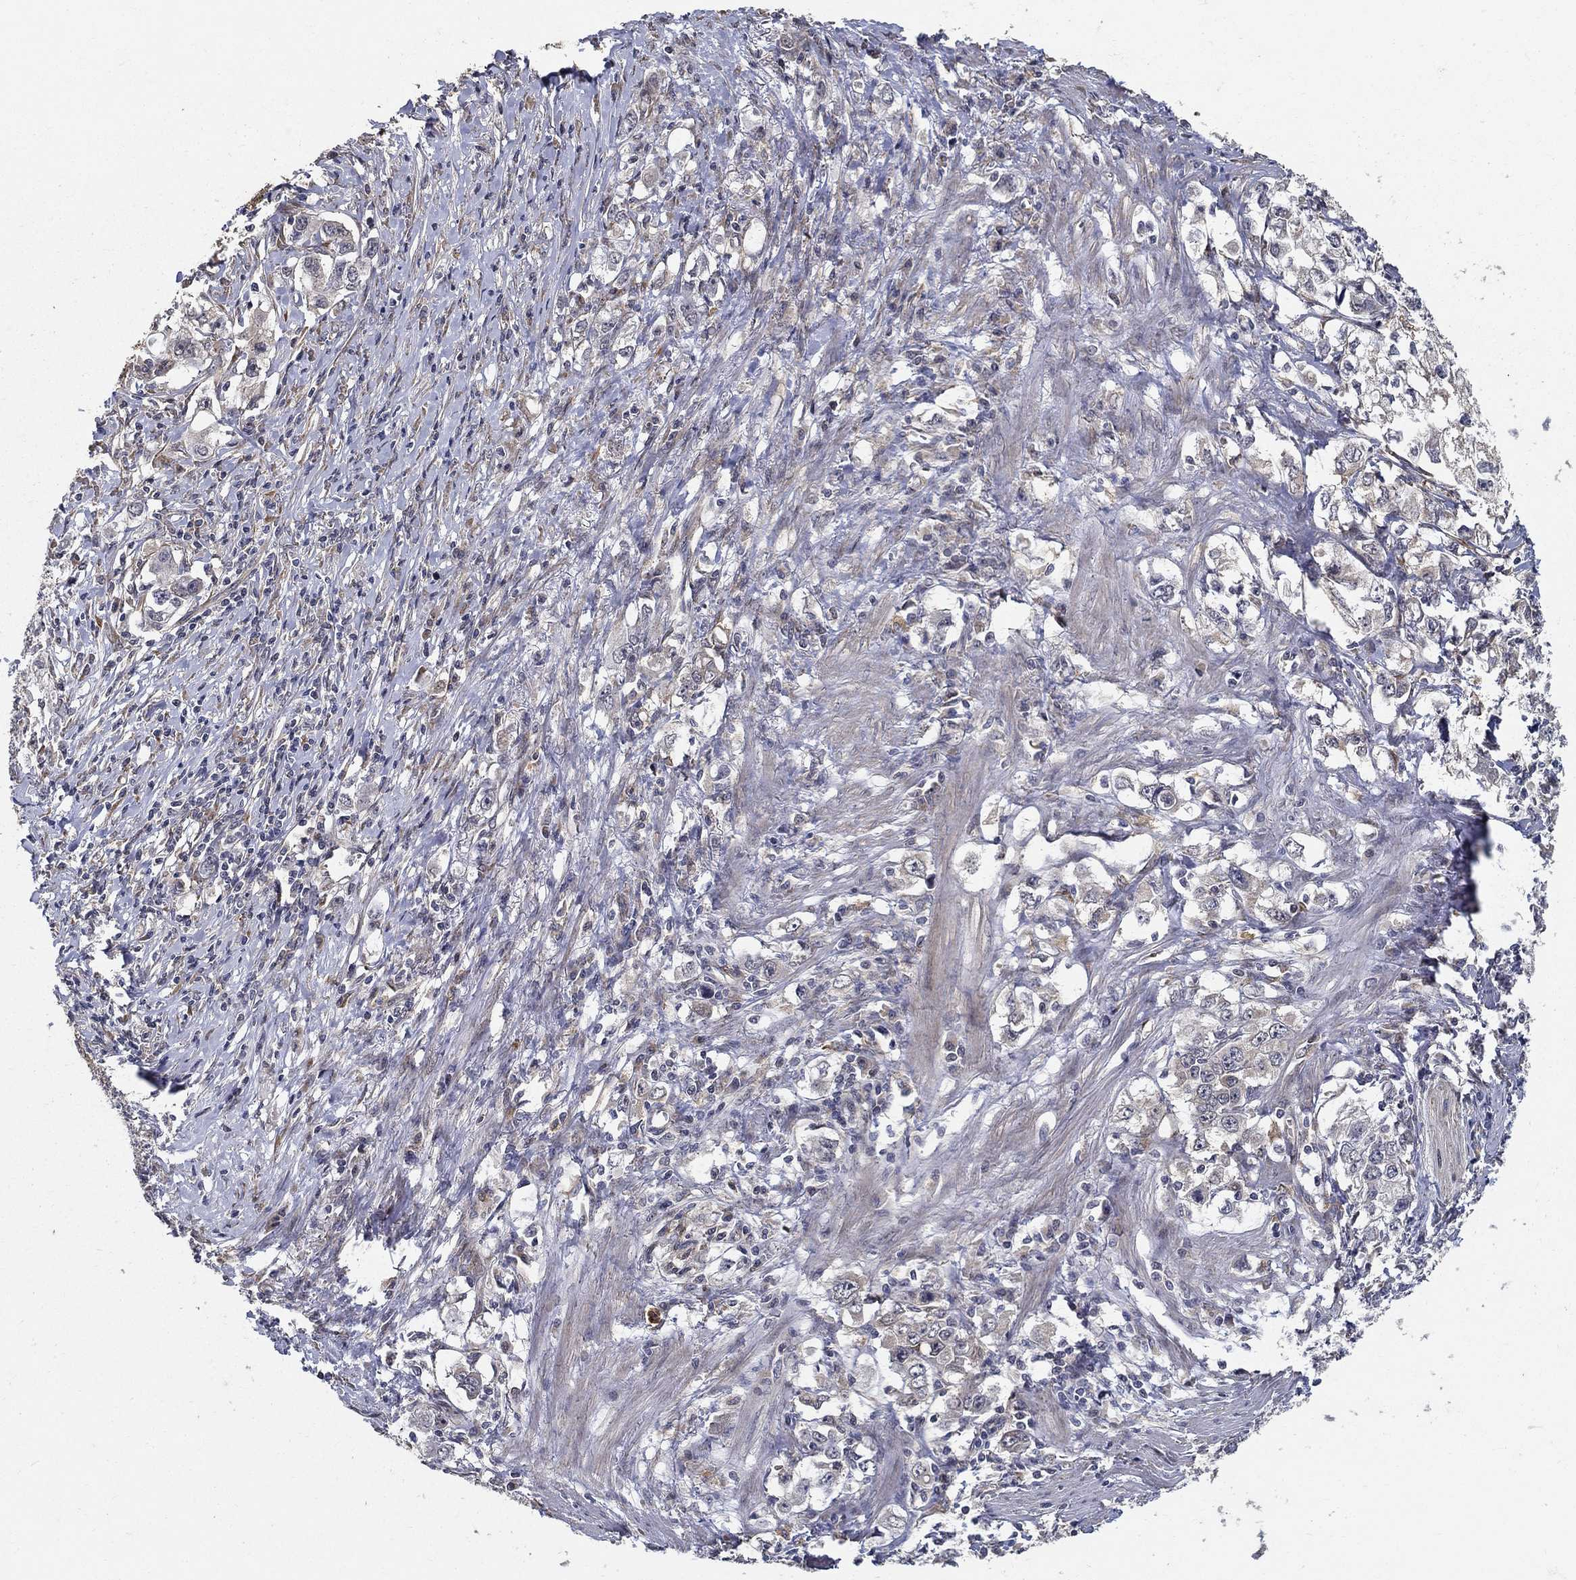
{"staining": {"intensity": "strong", "quantity": "25%-75%", "location": "cytoplasmic/membranous"}, "tissue": "stomach cancer", "cell_type": "Tumor cells", "image_type": "cancer", "snomed": [{"axis": "morphology", "description": "Adenocarcinoma, NOS"}, {"axis": "topography", "description": "Stomach, lower"}], "caption": "The immunohistochemical stain labels strong cytoplasmic/membranous staining in tumor cells of adenocarcinoma (stomach) tissue.", "gene": "ZNF594", "patient": {"sex": "female", "age": 72}}